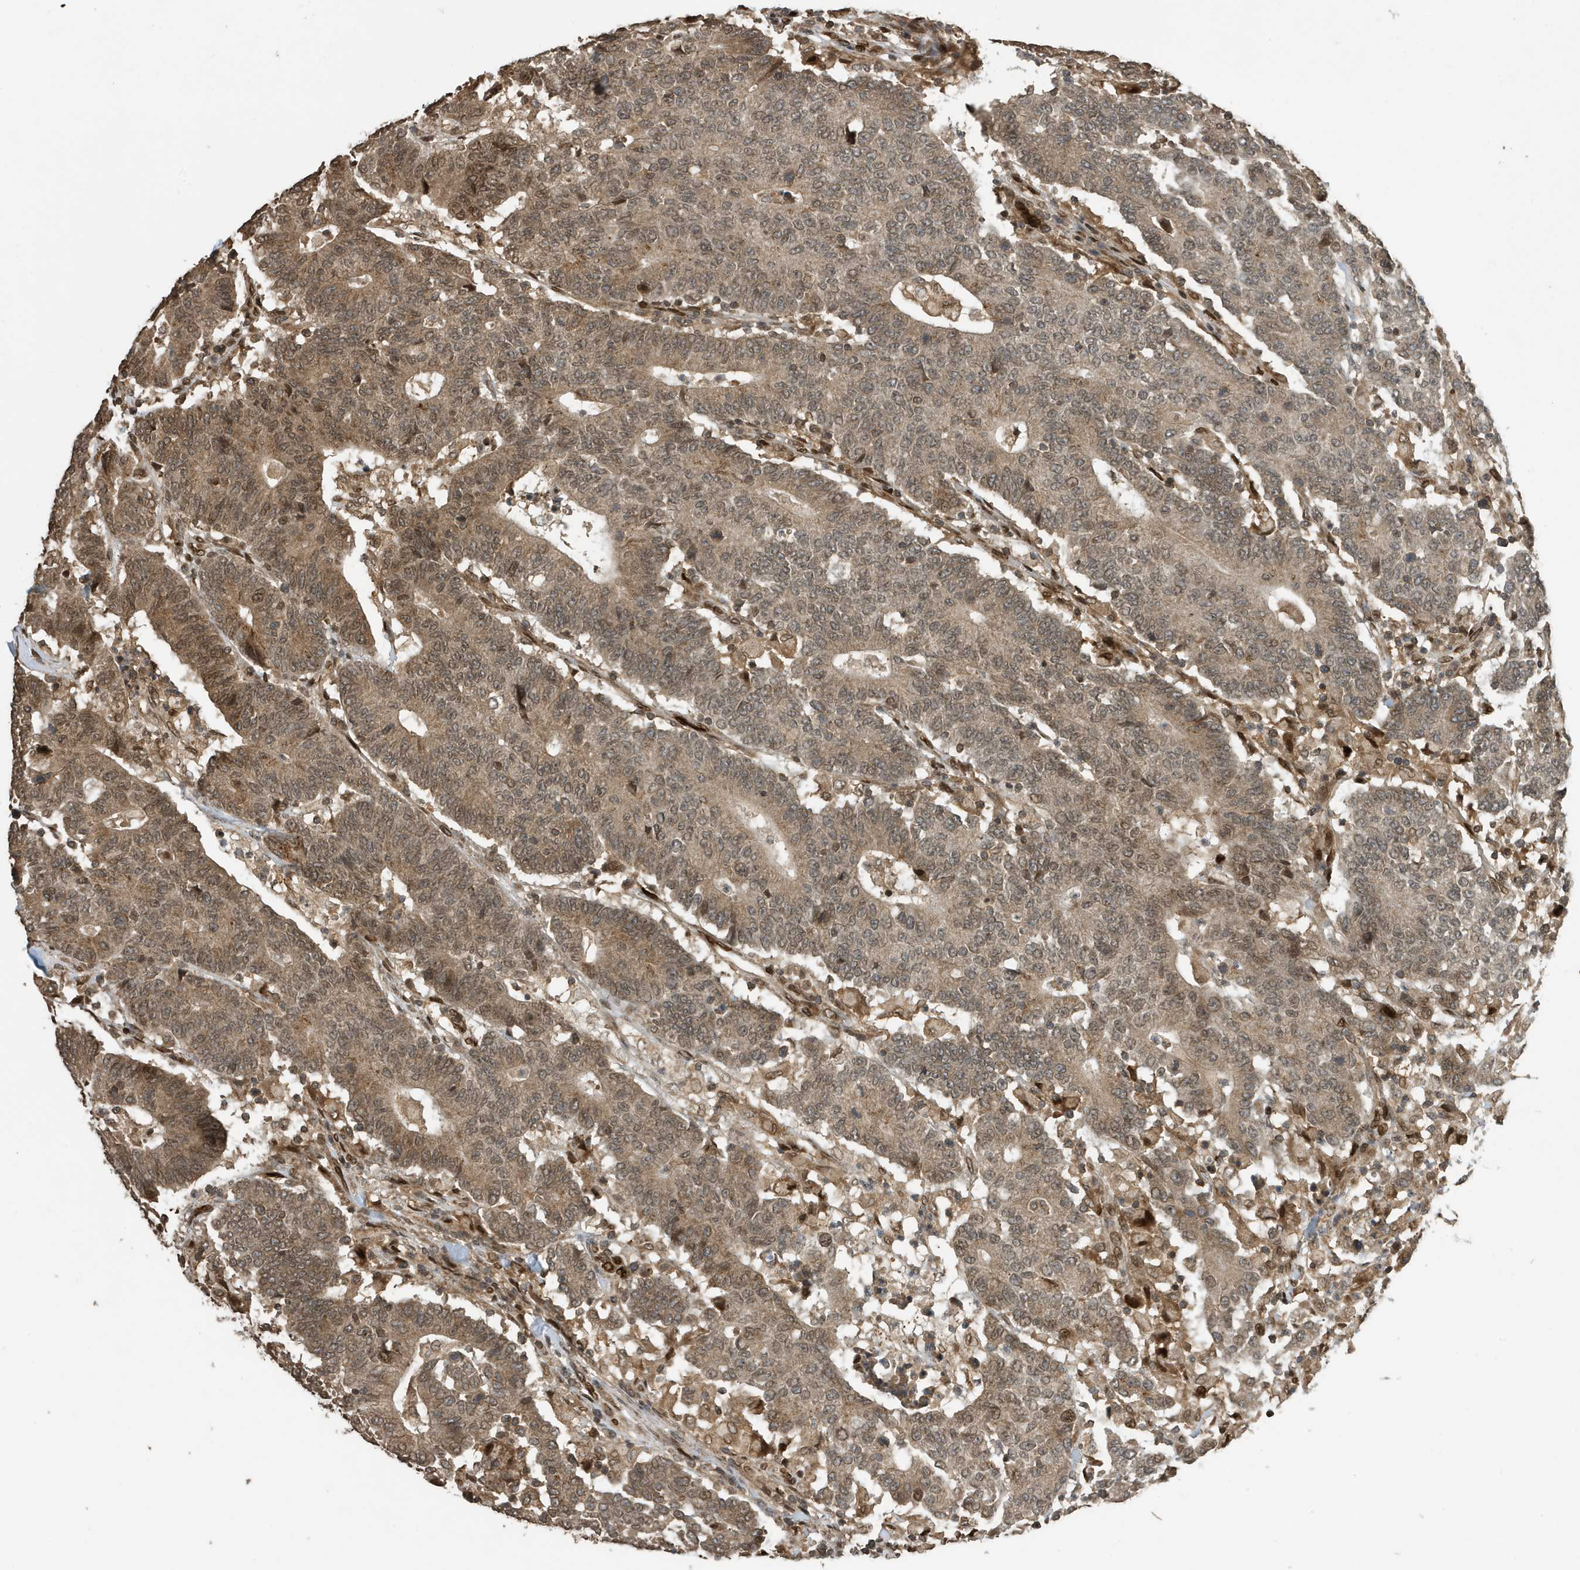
{"staining": {"intensity": "moderate", "quantity": ">75%", "location": "cytoplasmic/membranous,nuclear"}, "tissue": "colorectal cancer", "cell_type": "Tumor cells", "image_type": "cancer", "snomed": [{"axis": "morphology", "description": "Normal tissue, NOS"}, {"axis": "morphology", "description": "Adenocarcinoma, NOS"}, {"axis": "topography", "description": "Colon"}], "caption": "A brown stain highlights moderate cytoplasmic/membranous and nuclear expression of a protein in human adenocarcinoma (colorectal) tumor cells.", "gene": "DUSP18", "patient": {"sex": "female", "age": 75}}